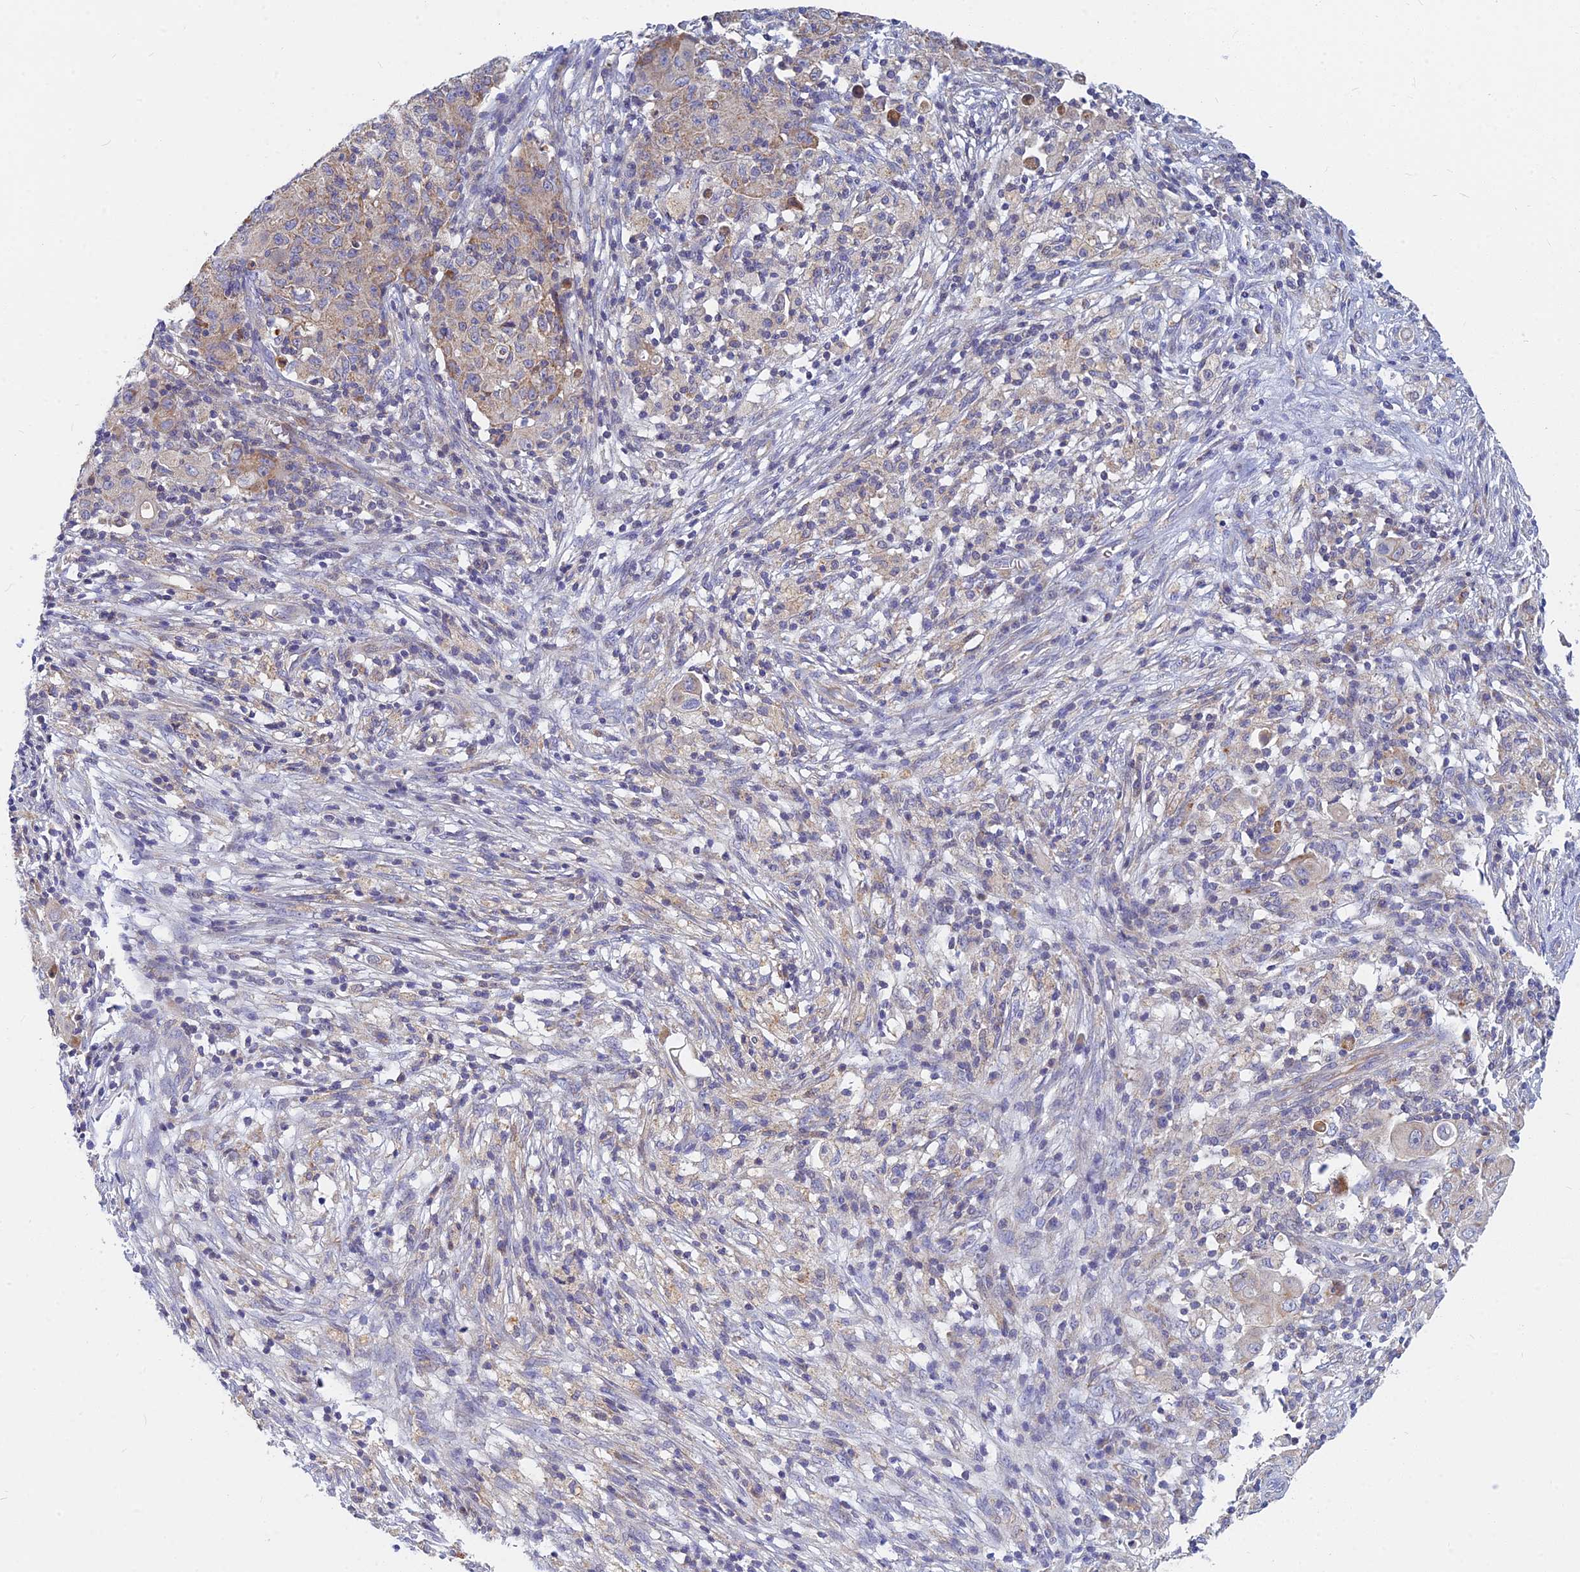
{"staining": {"intensity": "weak", "quantity": "<25%", "location": "cytoplasmic/membranous"}, "tissue": "ovarian cancer", "cell_type": "Tumor cells", "image_type": "cancer", "snomed": [{"axis": "morphology", "description": "Carcinoma, endometroid"}, {"axis": "topography", "description": "Ovary"}], "caption": "Tumor cells are negative for brown protein staining in endometroid carcinoma (ovarian).", "gene": "CACNA1B", "patient": {"sex": "female", "age": 42}}